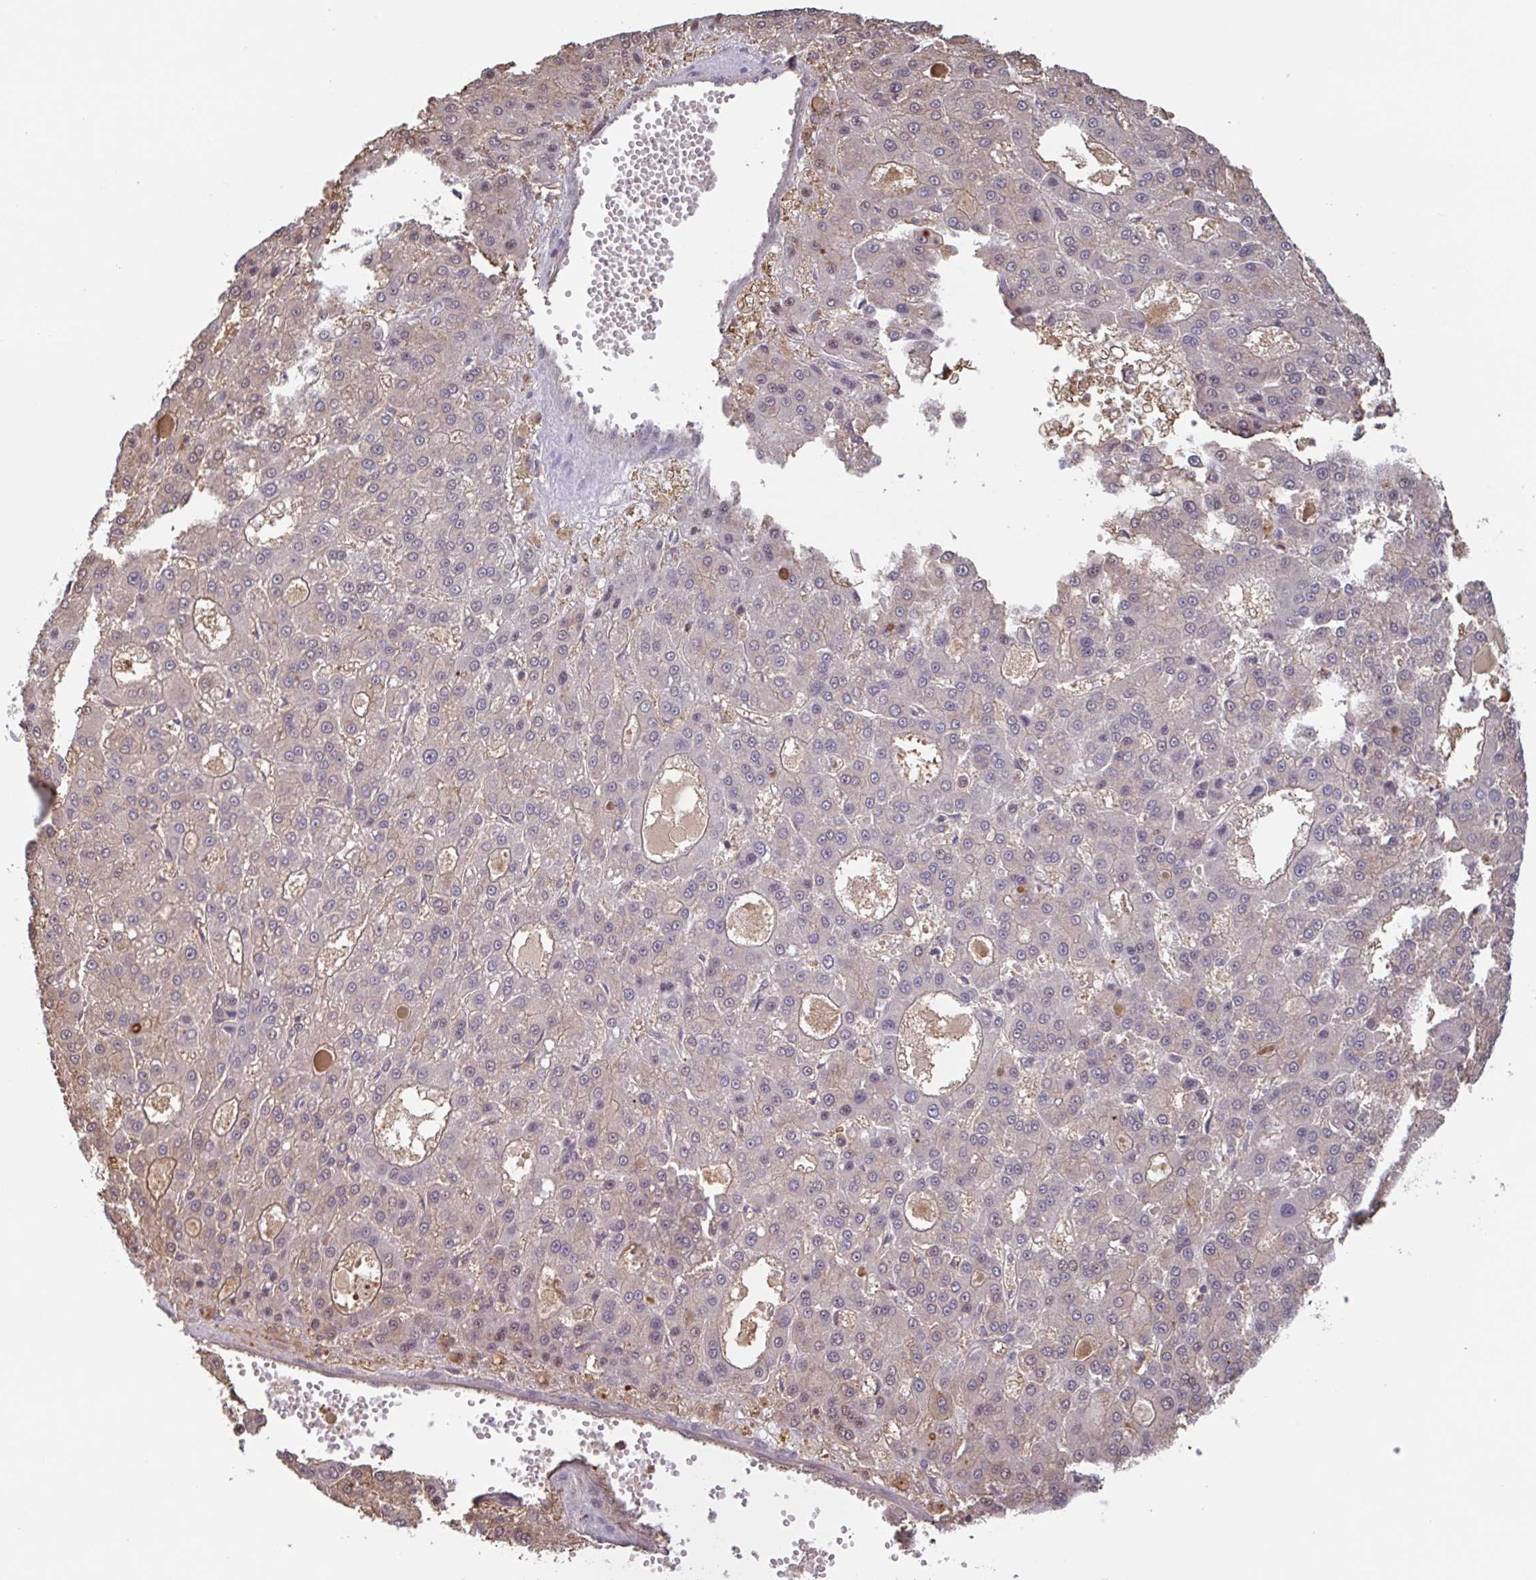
{"staining": {"intensity": "negative", "quantity": "none", "location": "none"}, "tissue": "liver cancer", "cell_type": "Tumor cells", "image_type": "cancer", "snomed": [{"axis": "morphology", "description": "Carcinoma, Hepatocellular, NOS"}, {"axis": "topography", "description": "Liver"}], "caption": "High power microscopy micrograph of an immunohistochemistry micrograph of hepatocellular carcinoma (liver), revealing no significant expression in tumor cells.", "gene": "OTOP2", "patient": {"sex": "male", "age": 70}}